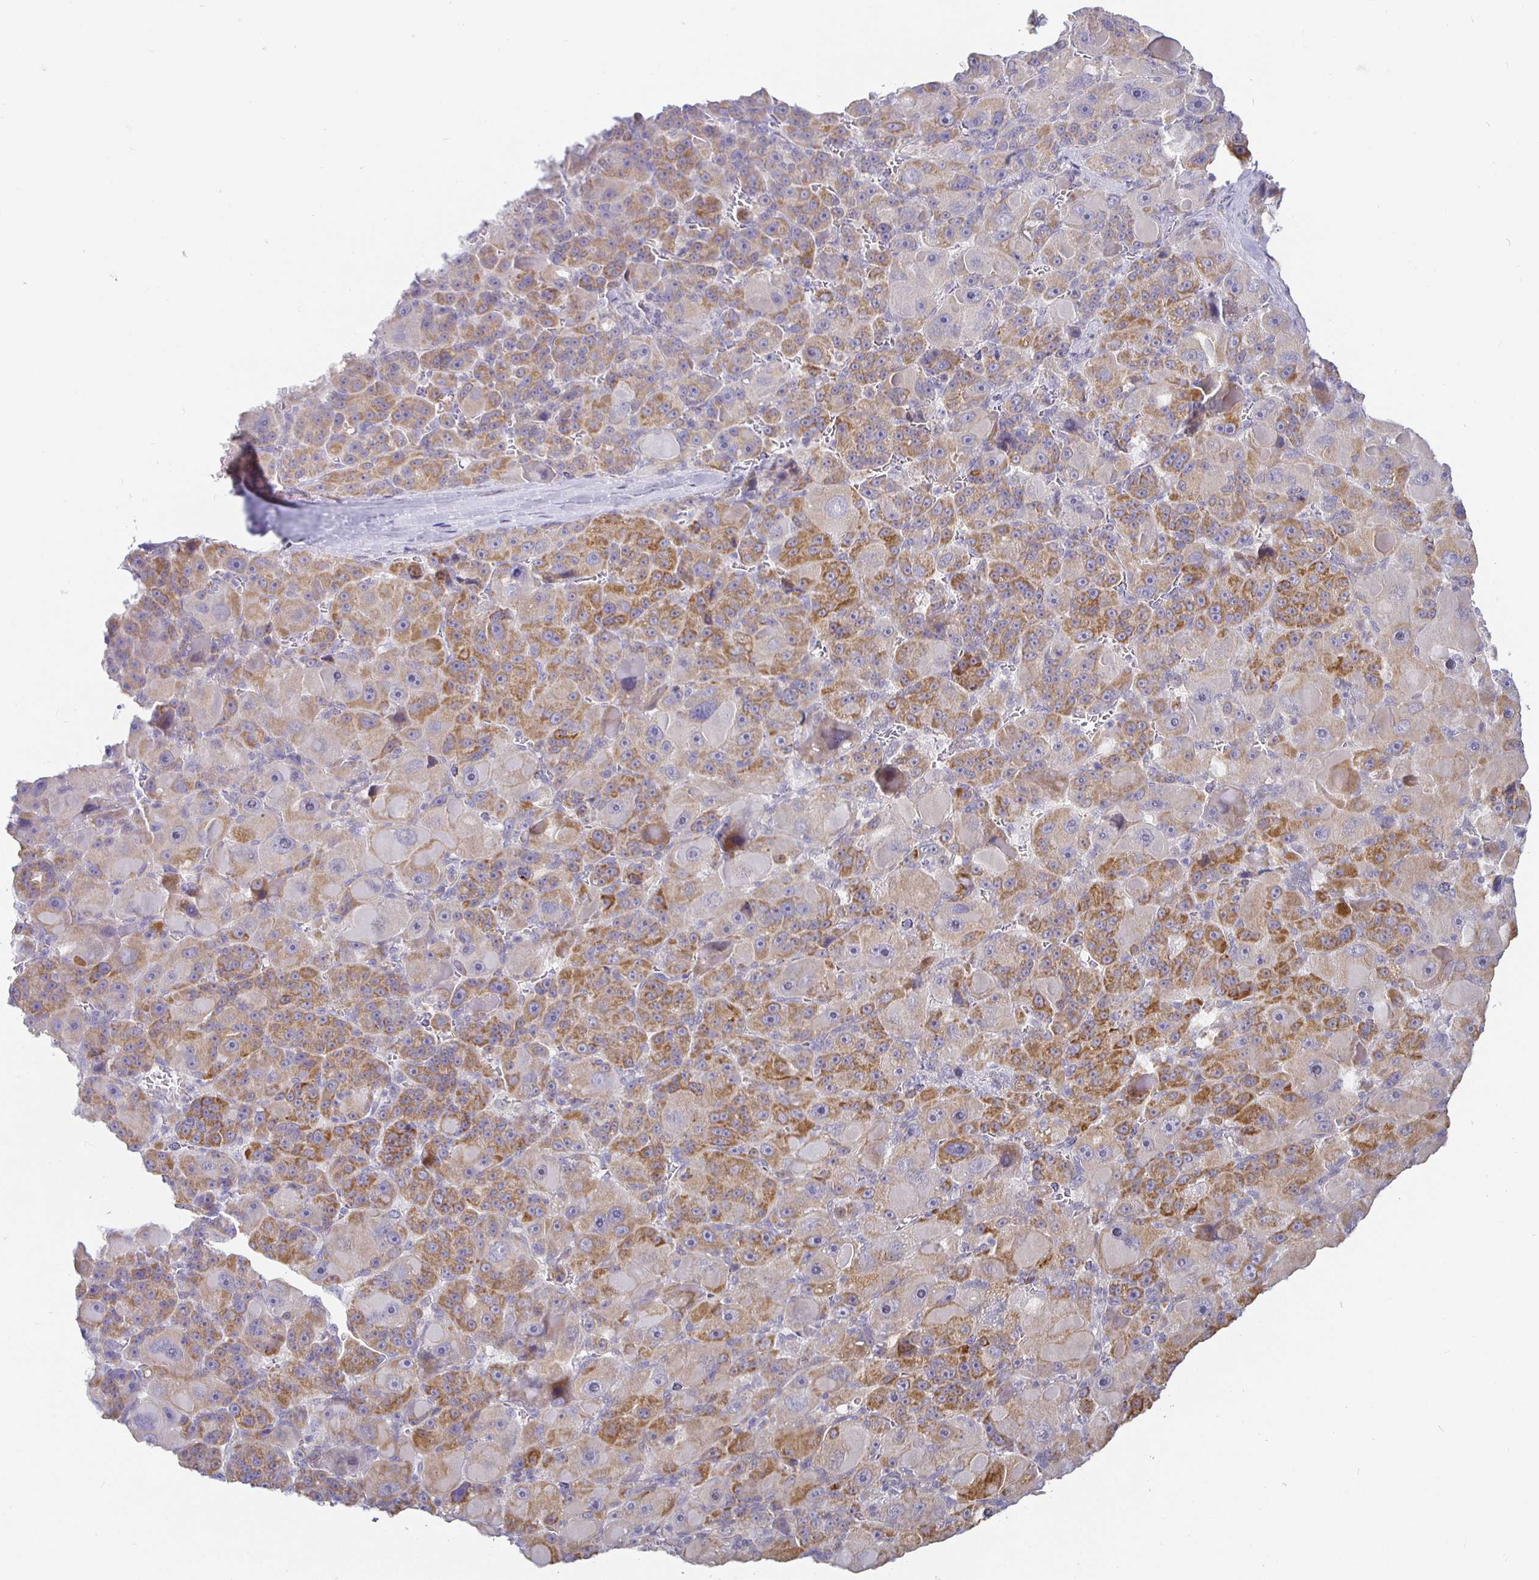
{"staining": {"intensity": "moderate", "quantity": "25%-75%", "location": "cytoplasmic/membranous"}, "tissue": "liver cancer", "cell_type": "Tumor cells", "image_type": "cancer", "snomed": [{"axis": "morphology", "description": "Carcinoma, Hepatocellular, NOS"}, {"axis": "topography", "description": "Liver"}], "caption": "This is an image of immunohistochemistry (IHC) staining of liver cancer (hepatocellular carcinoma), which shows moderate staining in the cytoplasmic/membranous of tumor cells.", "gene": "CIT", "patient": {"sex": "male", "age": 76}}